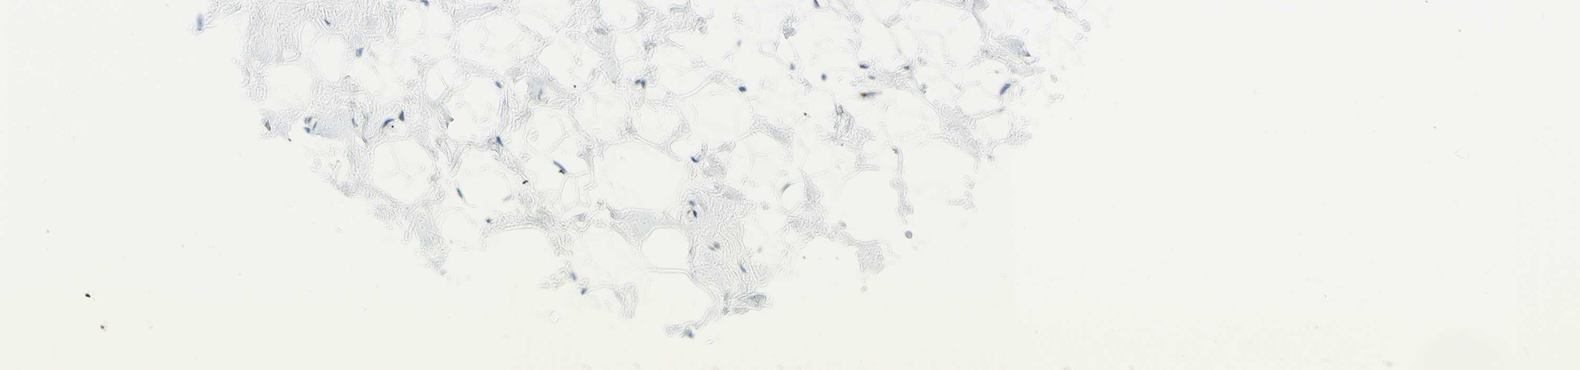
{"staining": {"intensity": "negative", "quantity": "none", "location": "none"}, "tissue": "breast", "cell_type": "Adipocytes", "image_type": "normal", "snomed": [{"axis": "morphology", "description": "Normal tissue, NOS"}, {"axis": "topography", "description": "Breast"}], "caption": "Micrograph shows no significant protein positivity in adipocytes of normal breast. Brightfield microscopy of immunohistochemistry stained with DAB (3,3'-diaminobenzidine) (brown) and hematoxylin (blue), captured at high magnification.", "gene": "GALNT5", "patient": {"sex": "female", "age": 23}}